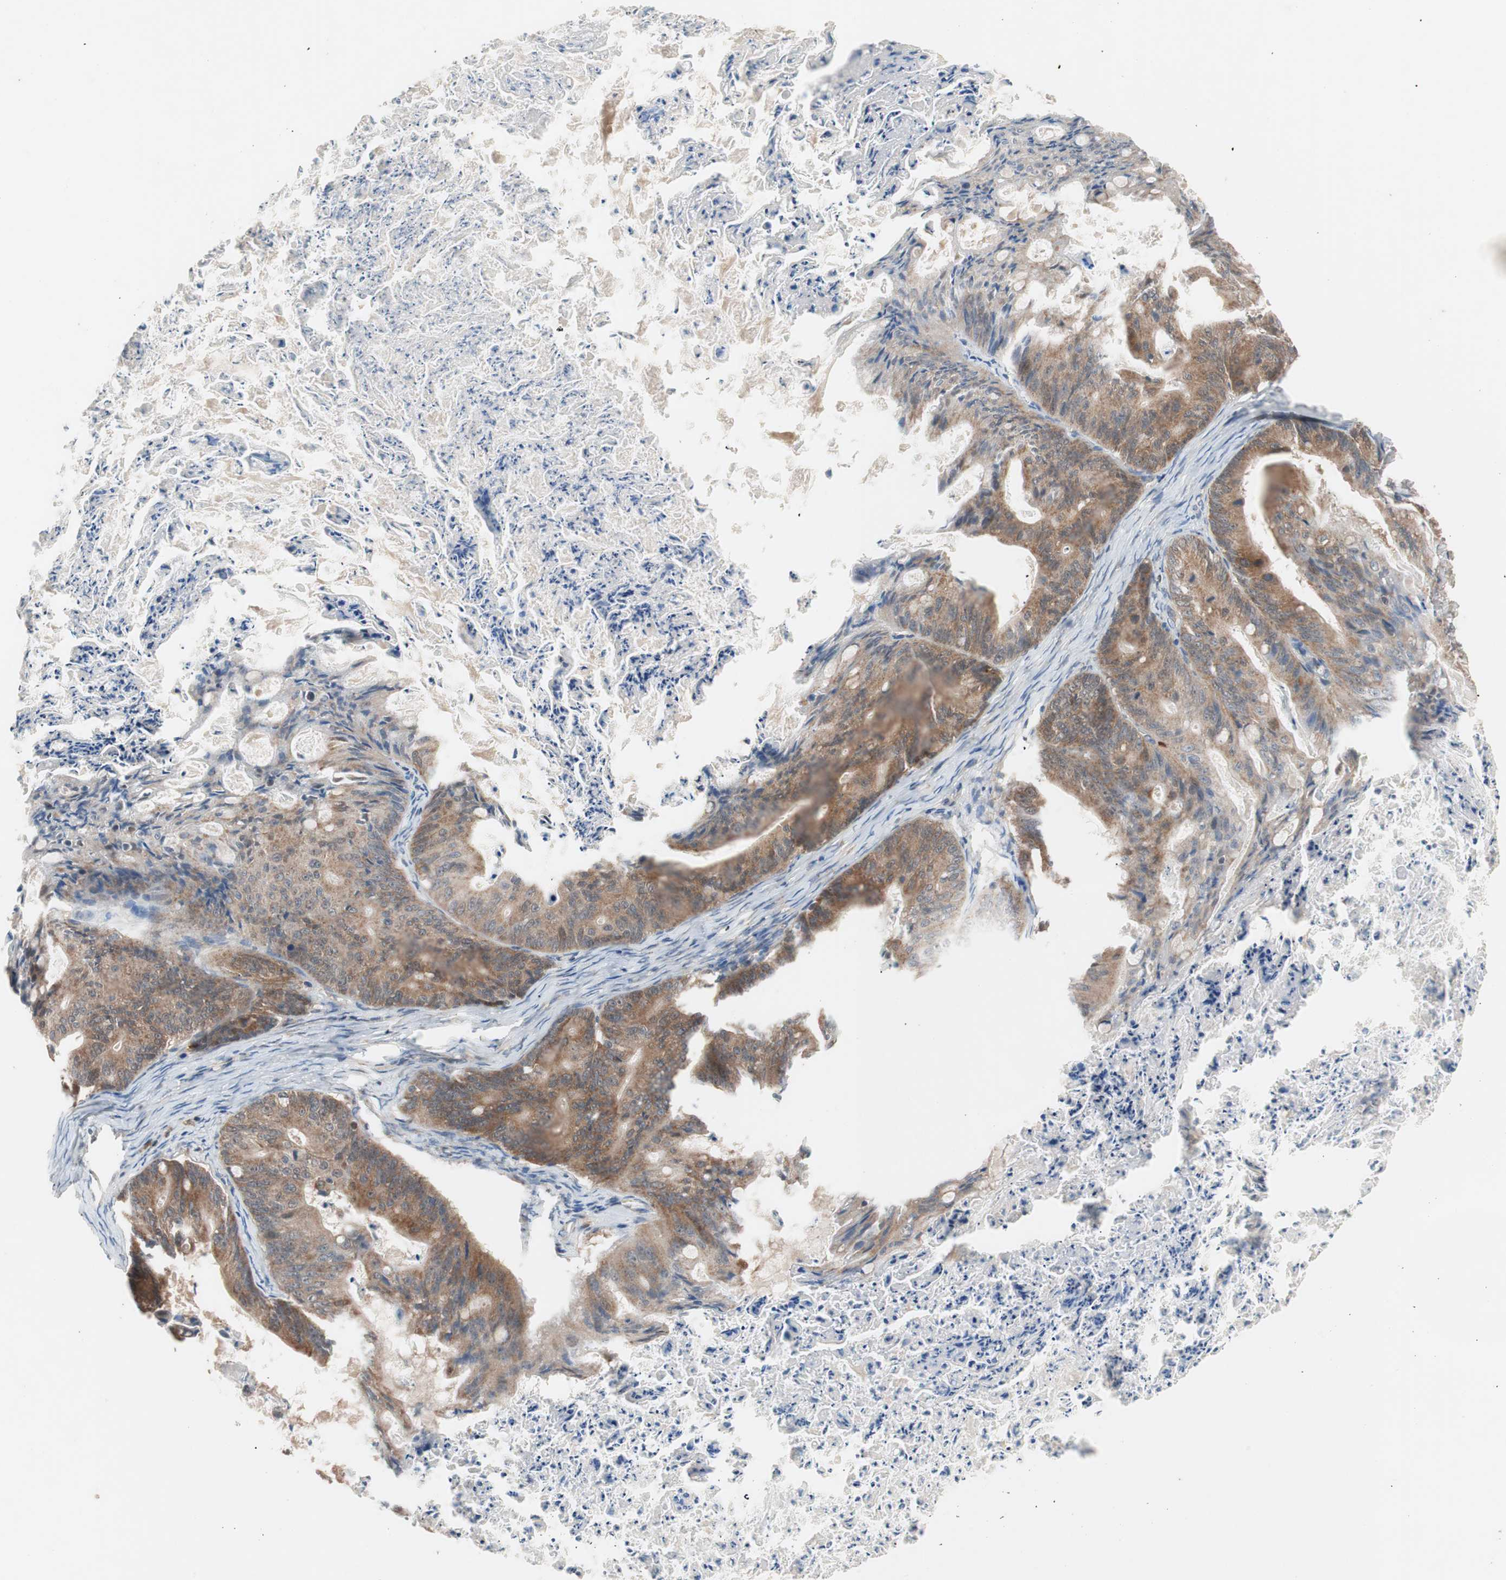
{"staining": {"intensity": "moderate", "quantity": ">75%", "location": "cytoplasmic/membranous"}, "tissue": "ovarian cancer", "cell_type": "Tumor cells", "image_type": "cancer", "snomed": [{"axis": "morphology", "description": "Cystadenocarcinoma, mucinous, NOS"}, {"axis": "topography", "description": "Ovary"}], "caption": "IHC micrograph of neoplastic tissue: mucinous cystadenocarcinoma (ovarian) stained using immunohistochemistry (IHC) exhibits medium levels of moderate protein expression localized specifically in the cytoplasmic/membranous of tumor cells, appearing as a cytoplasmic/membranous brown color.", "gene": "HMBS", "patient": {"sex": "female", "age": 36}}